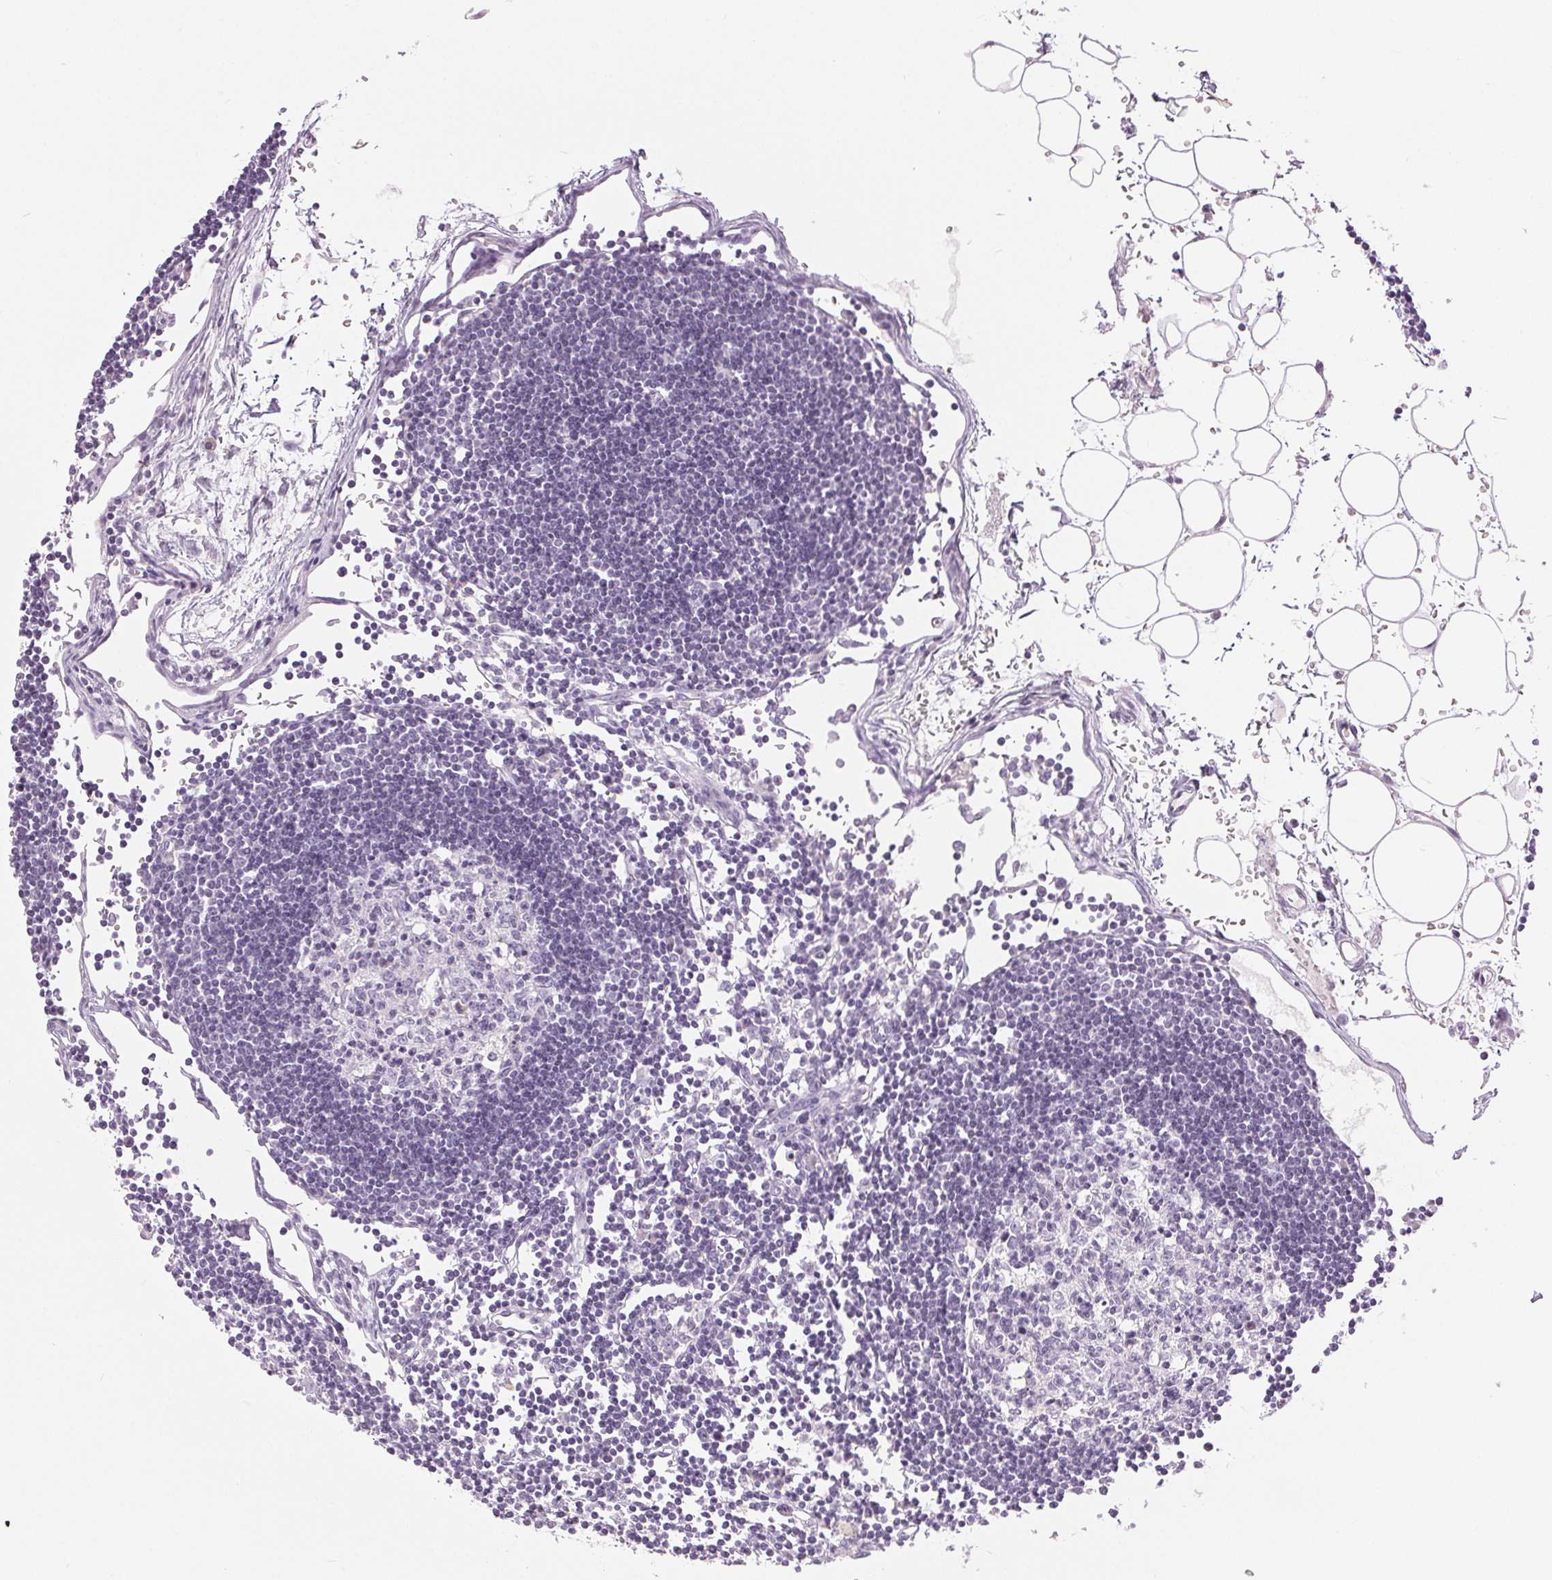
{"staining": {"intensity": "negative", "quantity": "none", "location": "none"}, "tissue": "lymph node", "cell_type": "Germinal center cells", "image_type": "normal", "snomed": [{"axis": "morphology", "description": "Normal tissue, NOS"}, {"axis": "topography", "description": "Lymph node"}], "caption": "This is a image of immunohistochemistry (IHC) staining of unremarkable lymph node, which shows no staining in germinal center cells. (DAB IHC visualized using brightfield microscopy, high magnification).", "gene": "DSG3", "patient": {"sex": "female", "age": 65}}